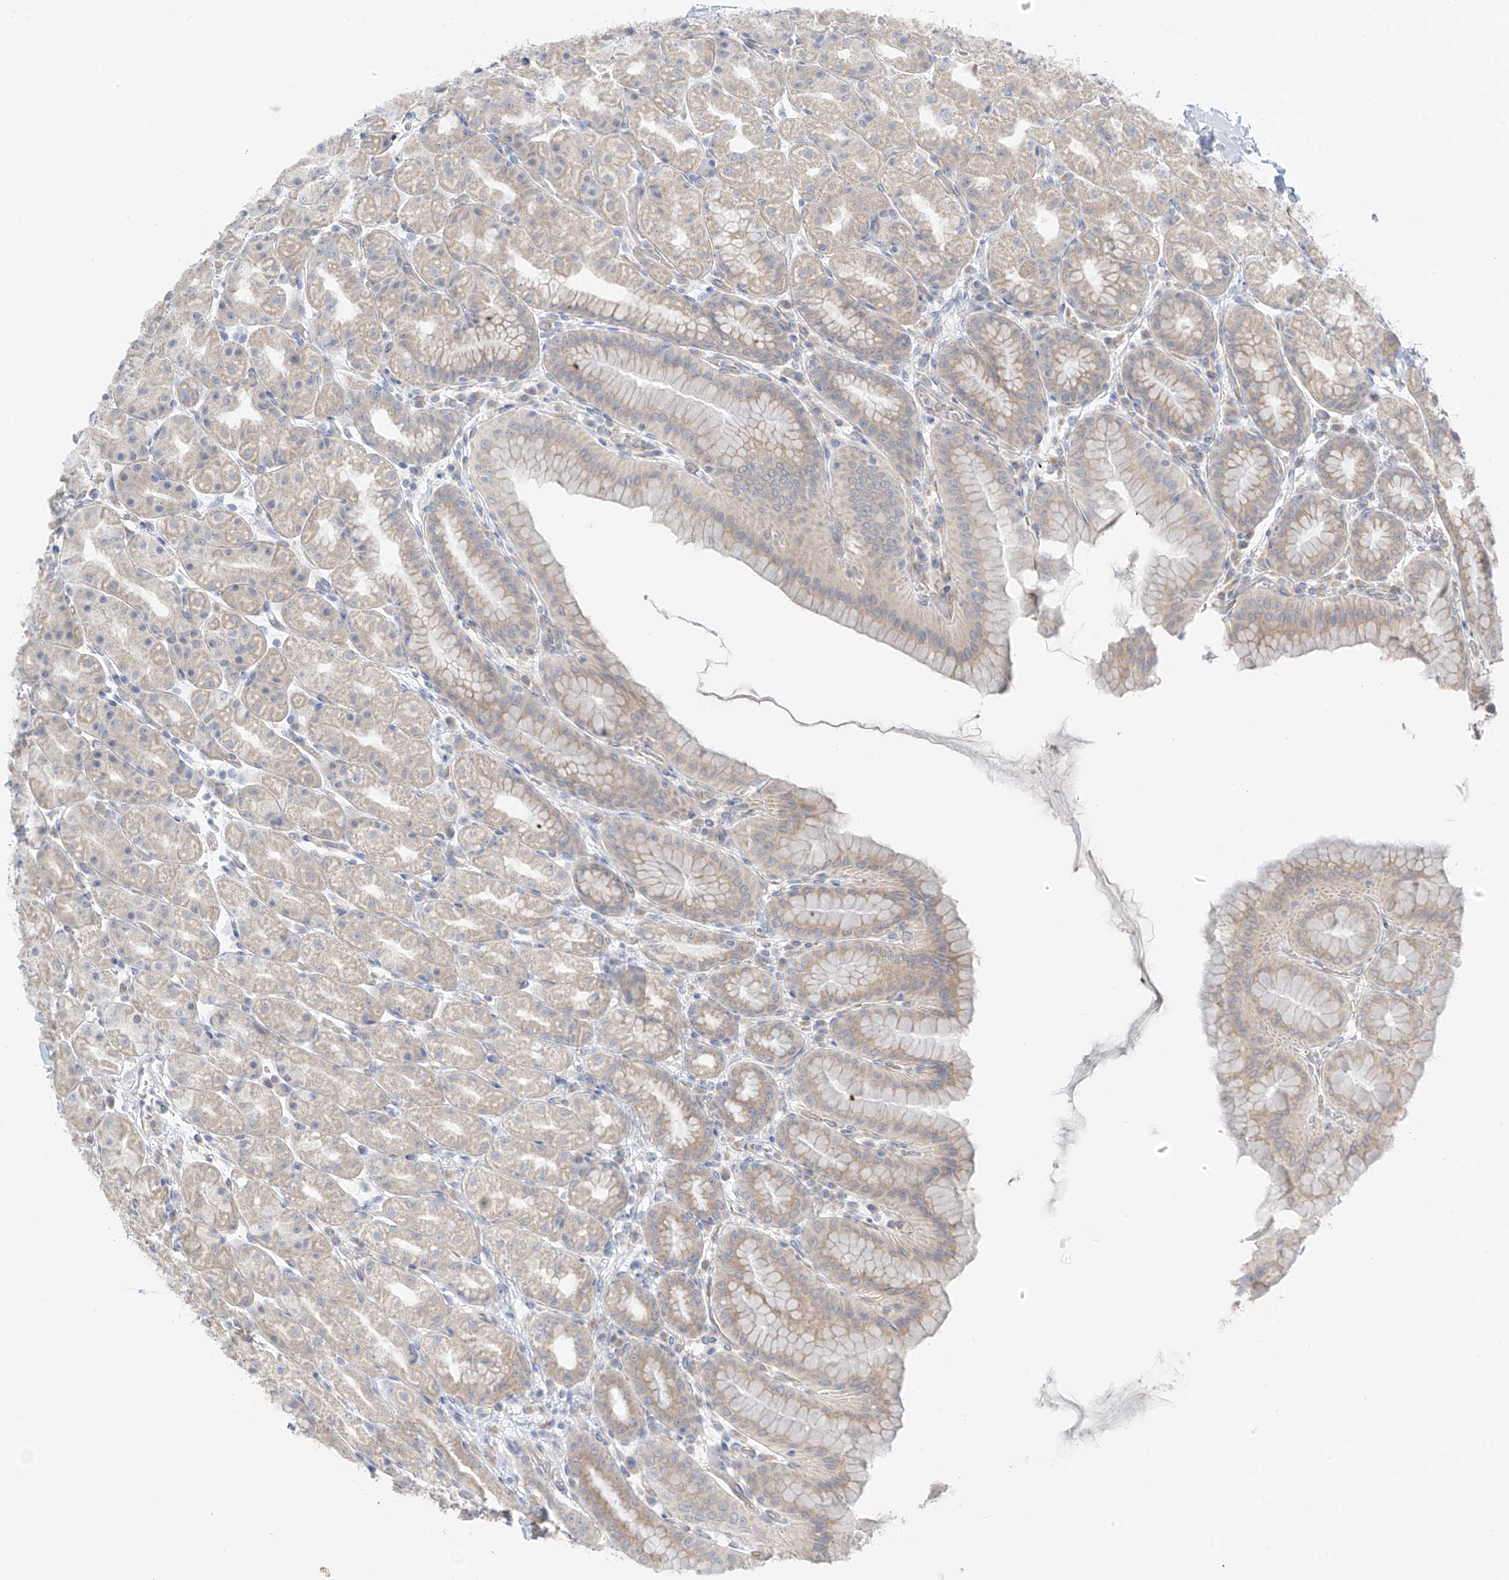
{"staining": {"intensity": "weak", "quantity": "25%-75%", "location": "cytoplasmic/membranous"}, "tissue": "stomach", "cell_type": "Glandular cells", "image_type": "normal", "snomed": [{"axis": "morphology", "description": "Normal tissue, NOS"}, {"axis": "topography", "description": "Stomach, upper"}], "caption": "Immunohistochemistry (IHC) photomicrograph of unremarkable stomach: human stomach stained using immunohistochemistry (IHC) exhibits low levels of weak protein expression localized specifically in the cytoplasmic/membranous of glandular cells, appearing as a cytoplasmic/membranous brown color.", "gene": "NALCN", "patient": {"sex": "male", "age": 68}}